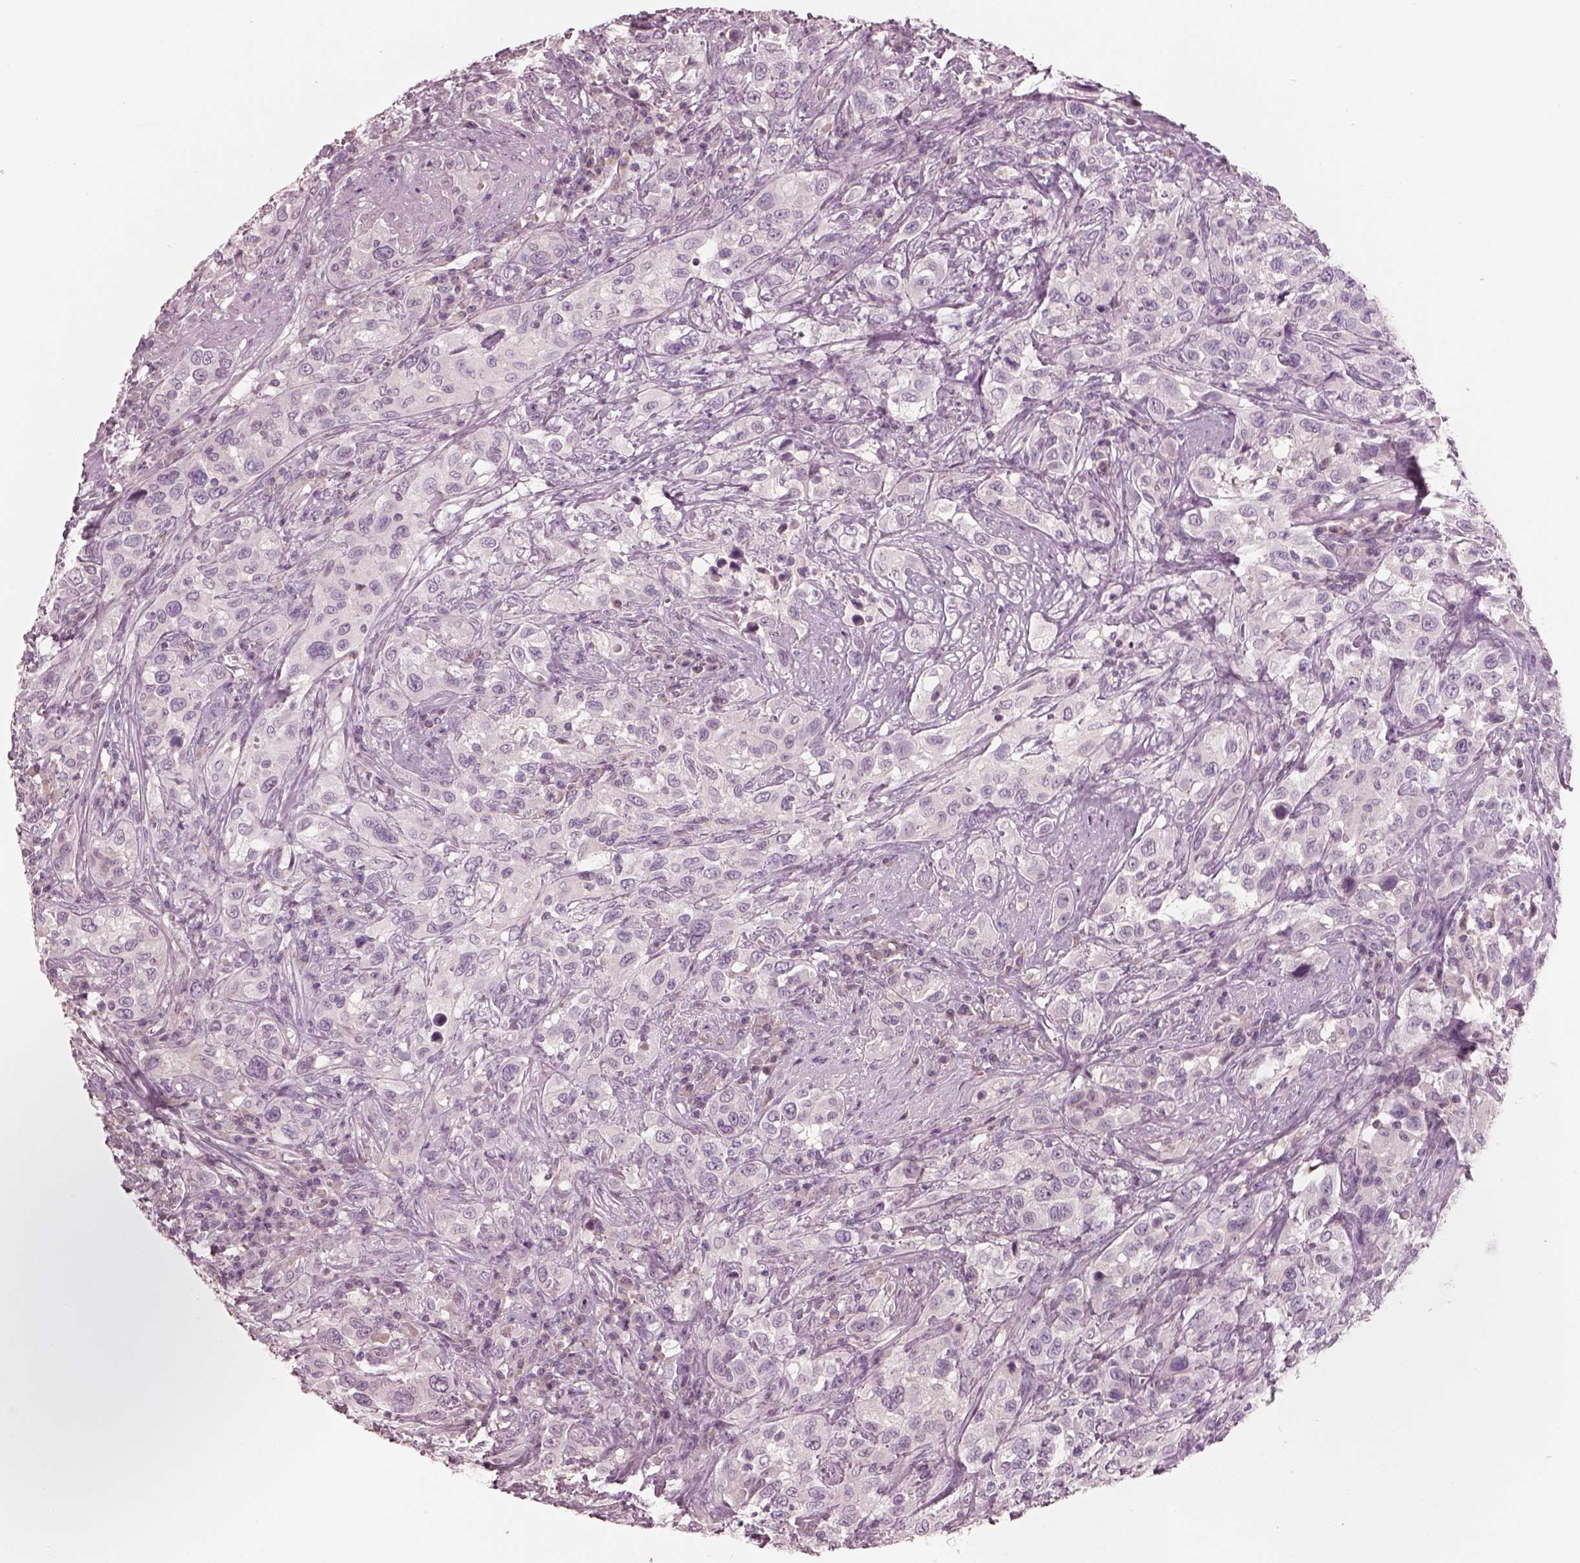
{"staining": {"intensity": "negative", "quantity": "none", "location": "none"}, "tissue": "urothelial cancer", "cell_type": "Tumor cells", "image_type": "cancer", "snomed": [{"axis": "morphology", "description": "Urothelial carcinoma, NOS"}, {"axis": "morphology", "description": "Urothelial carcinoma, High grade"}, {"axis": "topography", "description": "Urinary bladder"}], "caption": "Immunohistochemistry histopathology image of urothelial cancer stained for a protein (brown), which displays no expression in tumor cells.", "gene": "PACRG", "patient": {"sex": "female", "age": 64}}